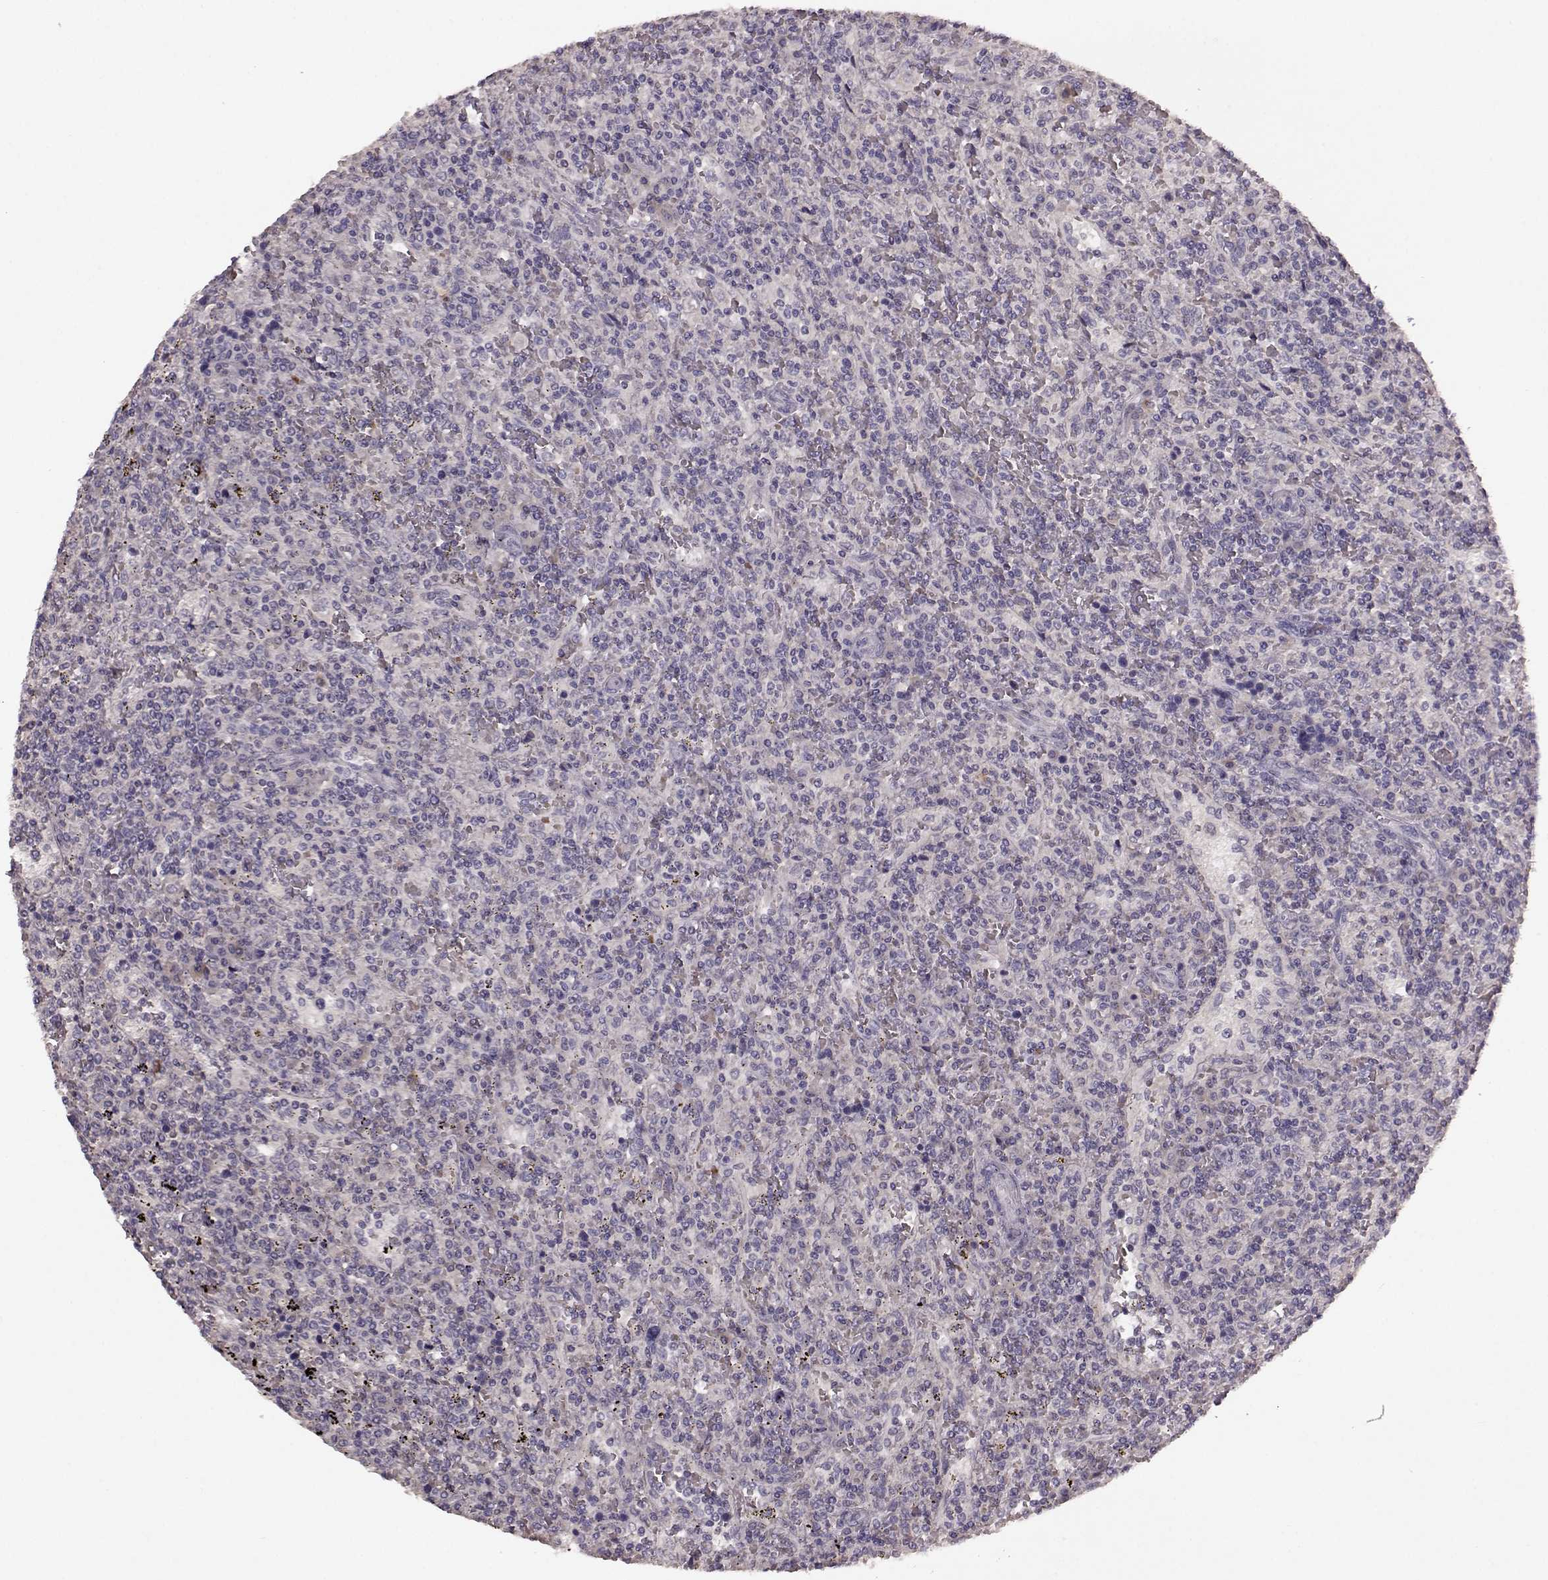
{"staining": {"intensity": "negative", "quantity": "none", "location": "none"}, "tissue": "lymphoma", "cell_type": "Tumor cells", "image_type": "cancer", "snomed": [{"axis": "morphology", "description": "Malignant lymphoma, non-Hodgkin's type, Low grade"}, {"axis": "topography", "description": "Spleen"}], "caption": "DAB immunohistochemical staining of malignant lymphoma, non-Hodgkin's type (low-grade) reveals no significant expression in tumor cells. (Stains: DAB immunohistochemistry with hematoxylin counter stain, Microscopy: brightfield microscopy at high magnification).", "gene": "SLC52A3", "patient": {"sex": "male", "age": 62}}